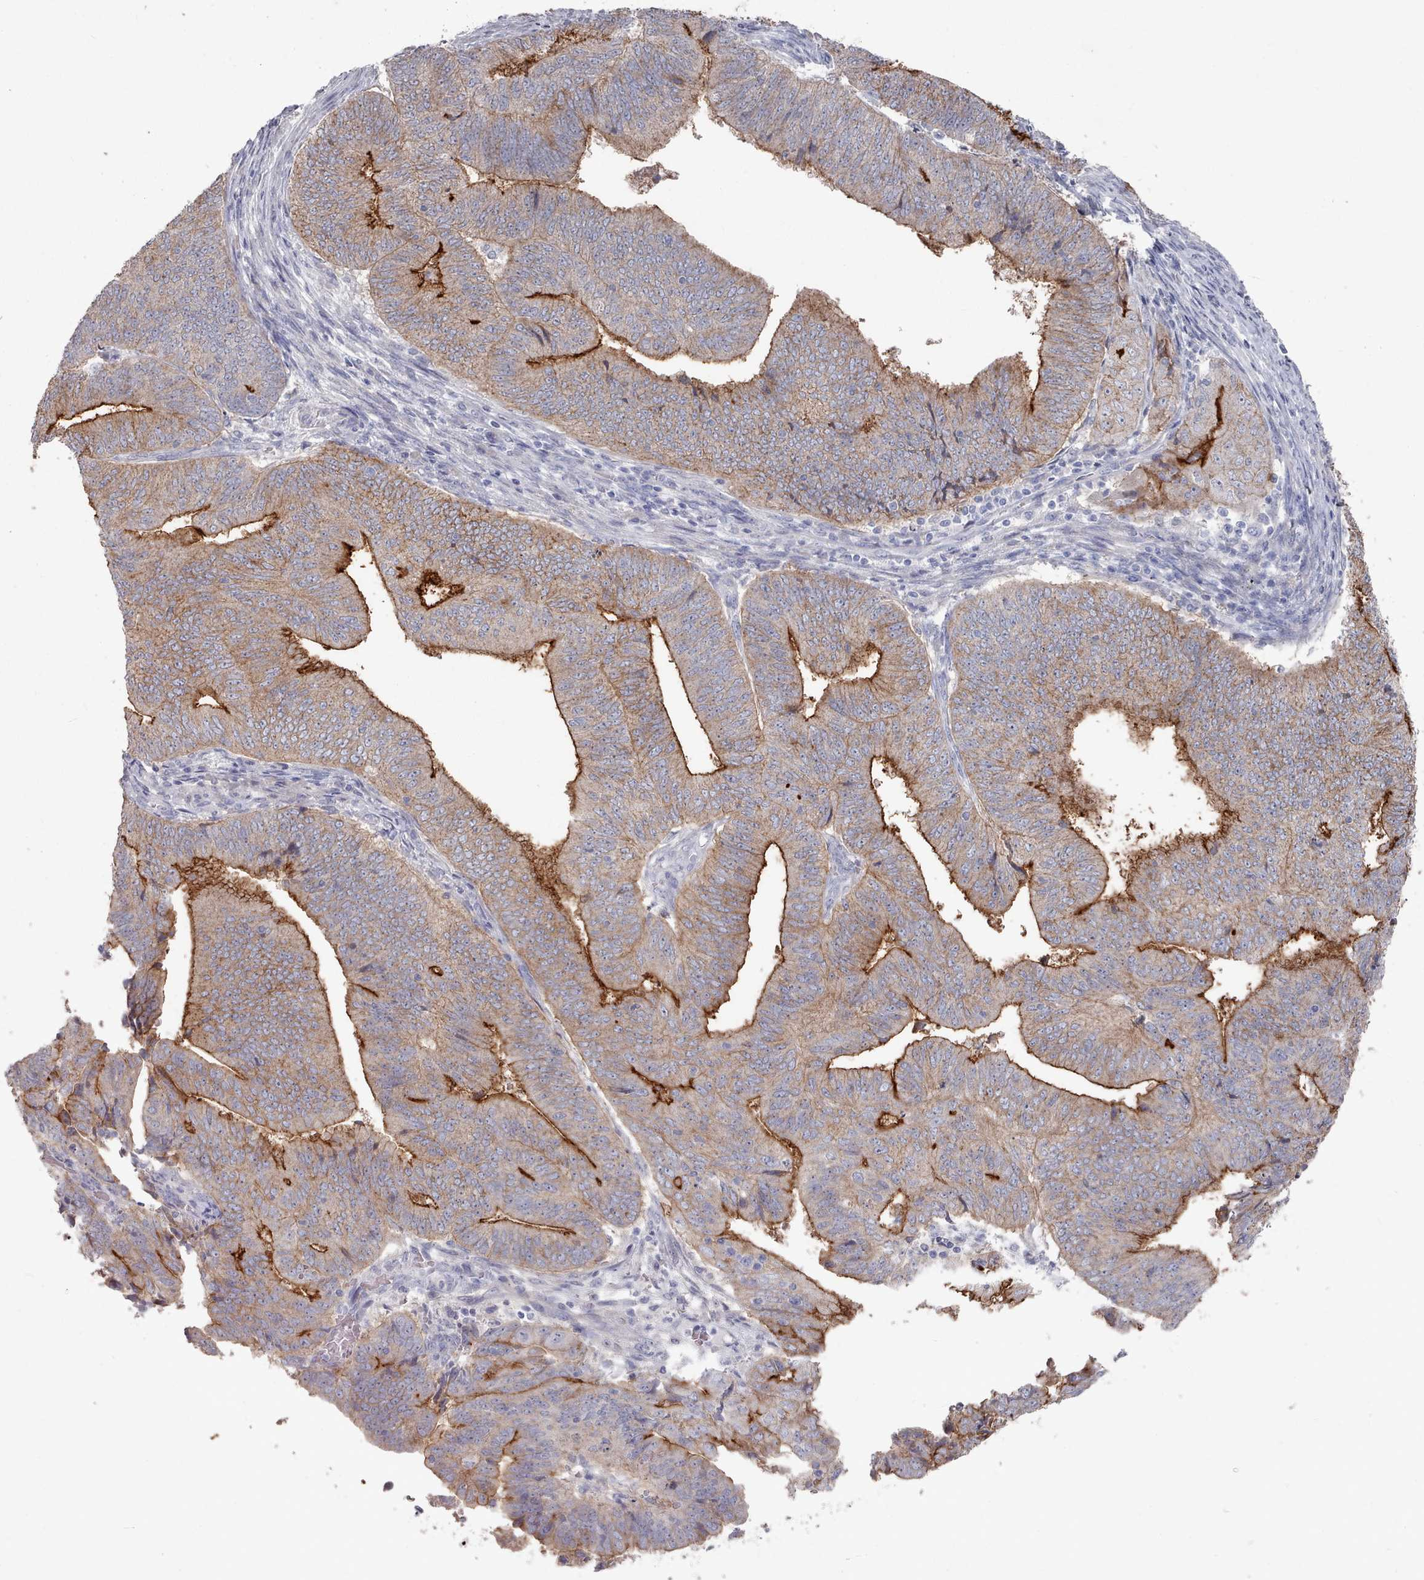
{"staining": {"intensity": "strong", "quantity": ">75%", "location": "cytoplasmic/membranous"}, "tissue": "endometrial cancer", "cell_type": "Tumor cells", "image_type": "cancer", "snomed": [{"axis": "morphology", "description": "Adenocarcinoma, NOS"}, {"axis": "topography", "description": "Endometrium"}], "caption": "Immunohistochemistry staining of adenocarcinoma (endometrial), which displays high levels of strong cytoplasmic/membranous staining in about >75% of tumor cells indicating strong cytoplasmic/membranous protein positivity. The staining was performed using DAB (brown) for protein detection and nuclei were counterstained in hematoxylin (blue).", "gene": "PROM2", "patient": {"sex": "female", "age": 70}}